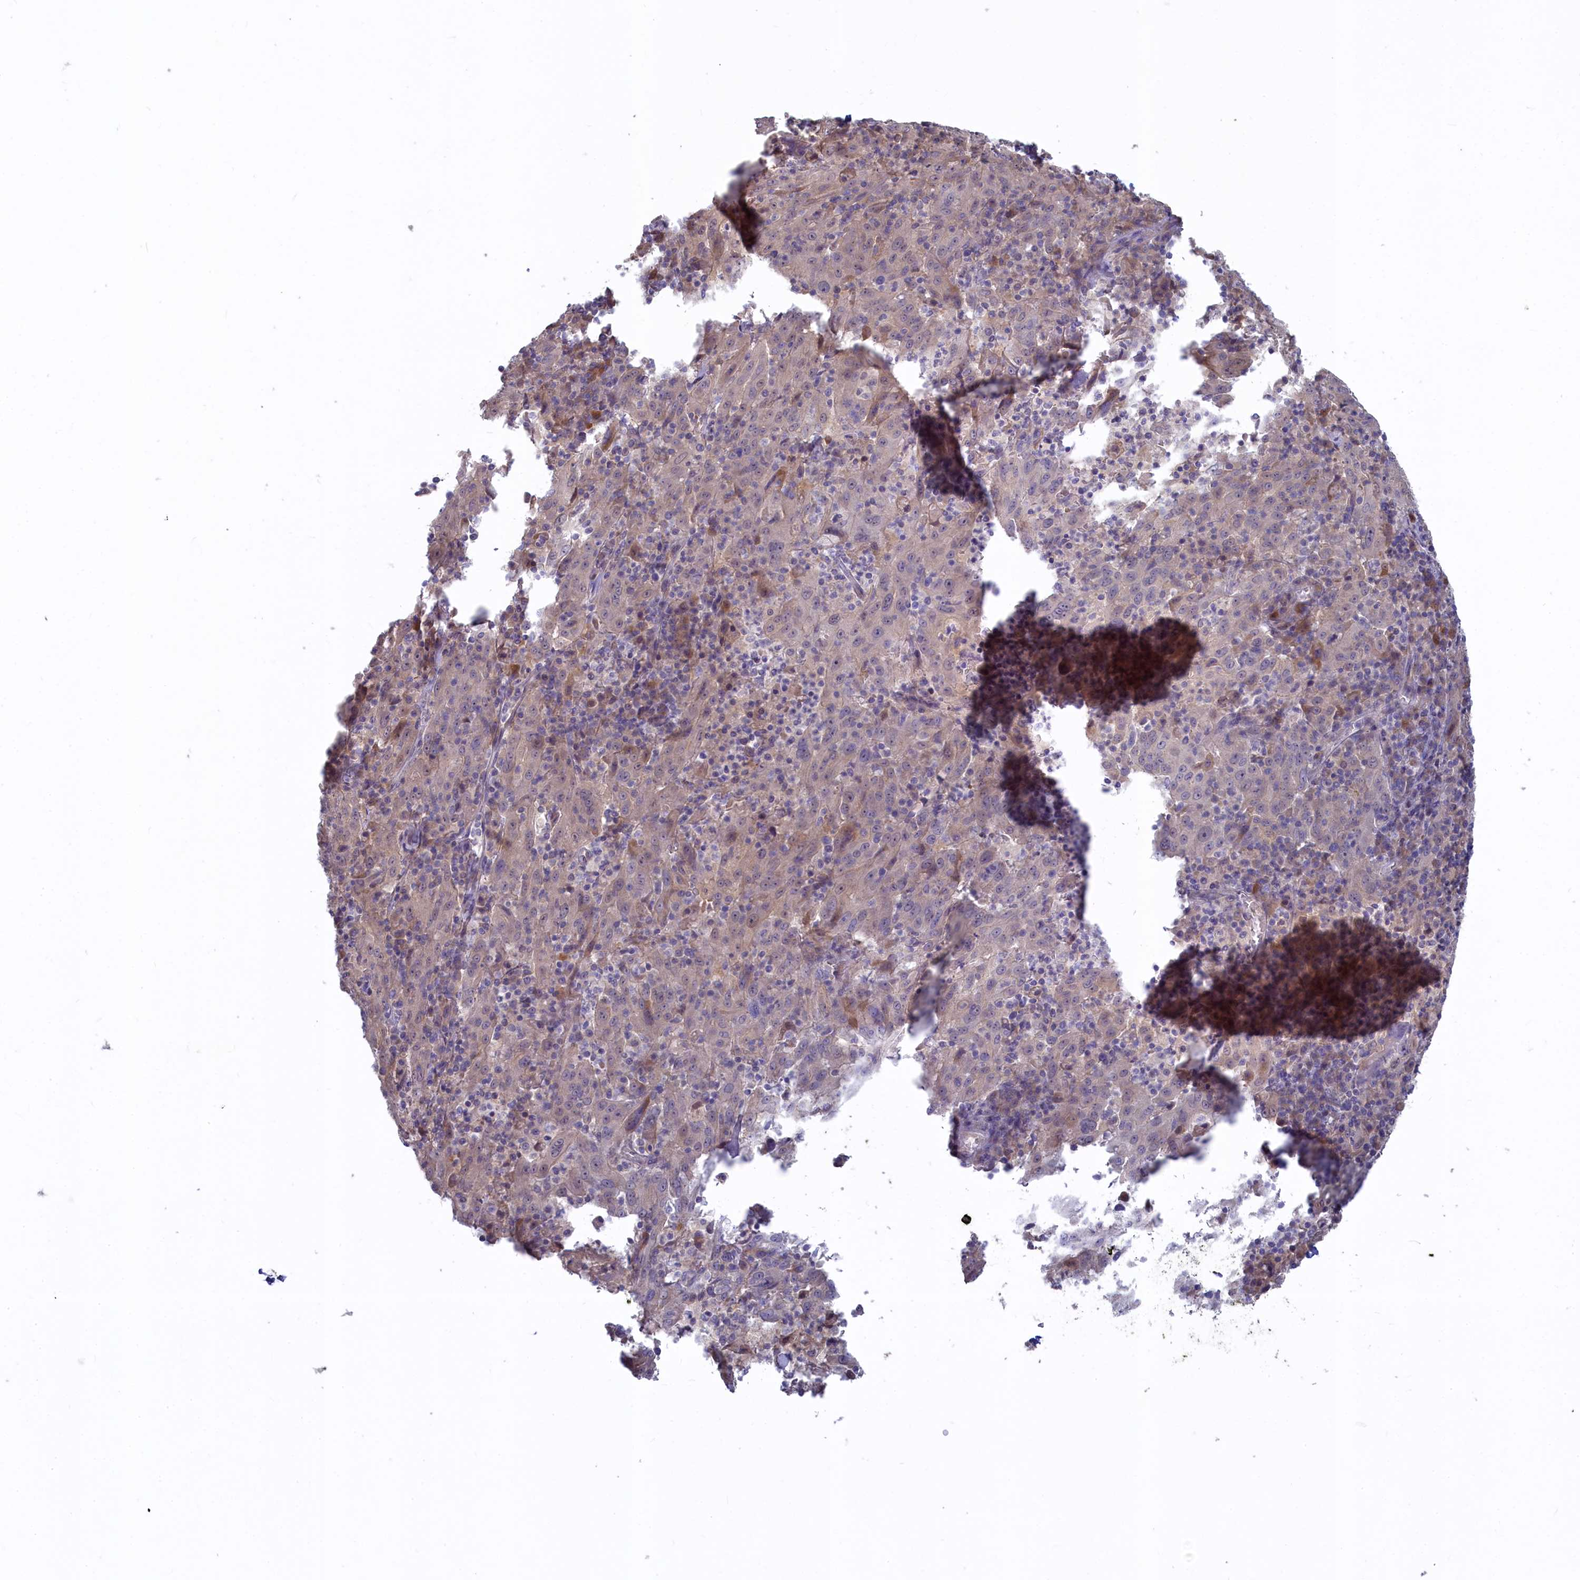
{"staining": {"intensity": "weak", "quantity": "<25%", "location": "cytoplasmic/membranous,nuclear"}, "tissue": "pancreatic cancer", "cell_type": "Tumor cells", "image_type": "cancer", "snomed": [{"axis": "morphology", "description": "Adenocarcinoma, NOS"}, {"axis": "topography", "description": "Pancreas"}], "caption": "This histopathology image is of pancreatic cancer stained with immunohistochemistry (IHC) to label a protein in brown with the nuclei are counter-stained blue. There is no staining in tumor cells.", "gene": "UCHL3", "patient": {"sex": "male", "age": 63}}